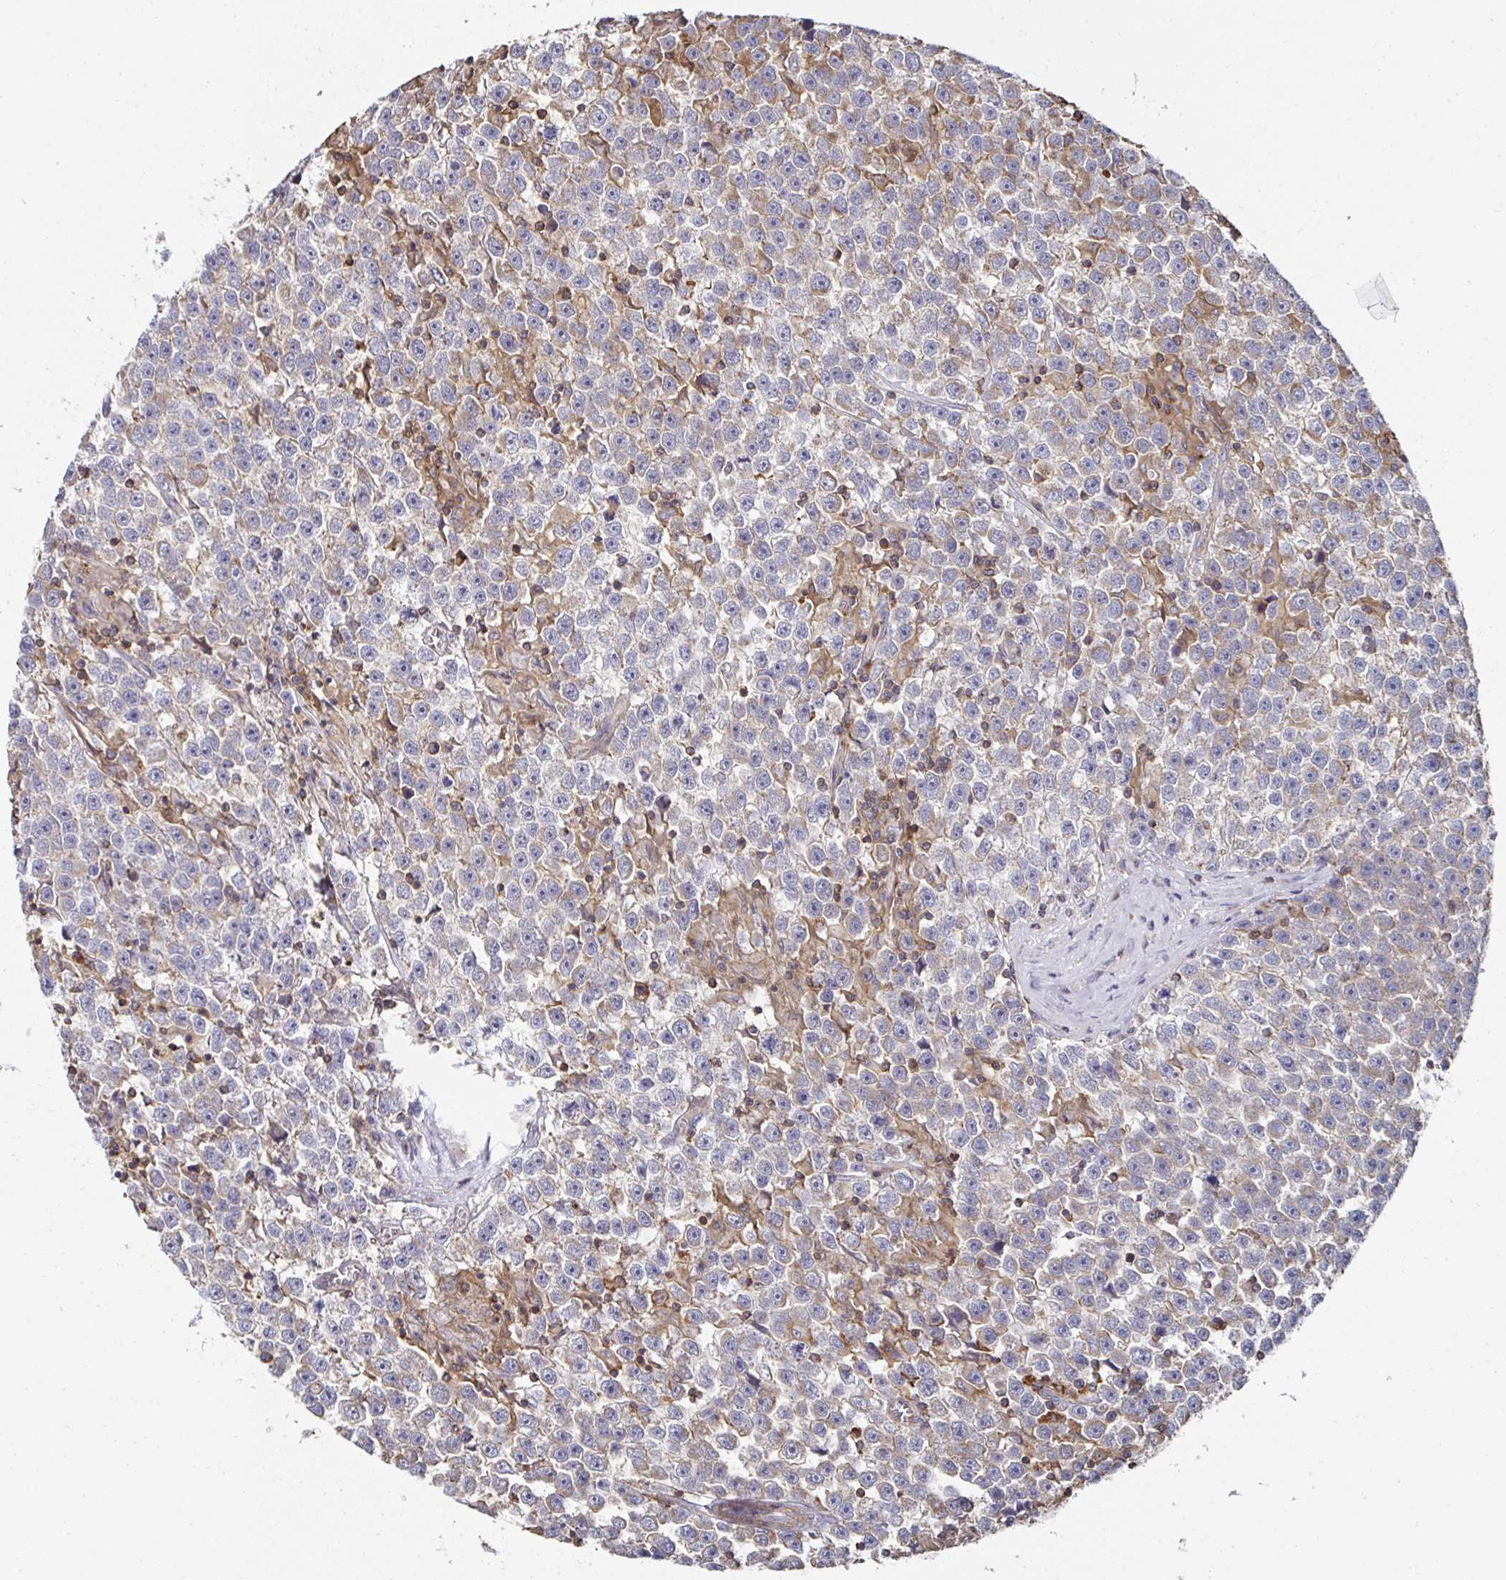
{"staining": {"intensity": "moderate", "quantity": "25%-75%", "location": "cytoplasmic/membranous"}, "tissue": "testis cancer", "cell_type": "Tumor cells", "image_type": "cancer", "snomed": [{"axis": "morphology", "description": "Seminoma, NOS"}, {"axis": "topography", "description": "Testis"}], "caption": "There is medium levels of moderate cytoplasmic/membranous expression in tumor cells of seminoma (testis), as demonstrated by immunohistochemical staining (brown color).", "gene": "DZANK1", "patient": {"sex": "male", "age": 31}}